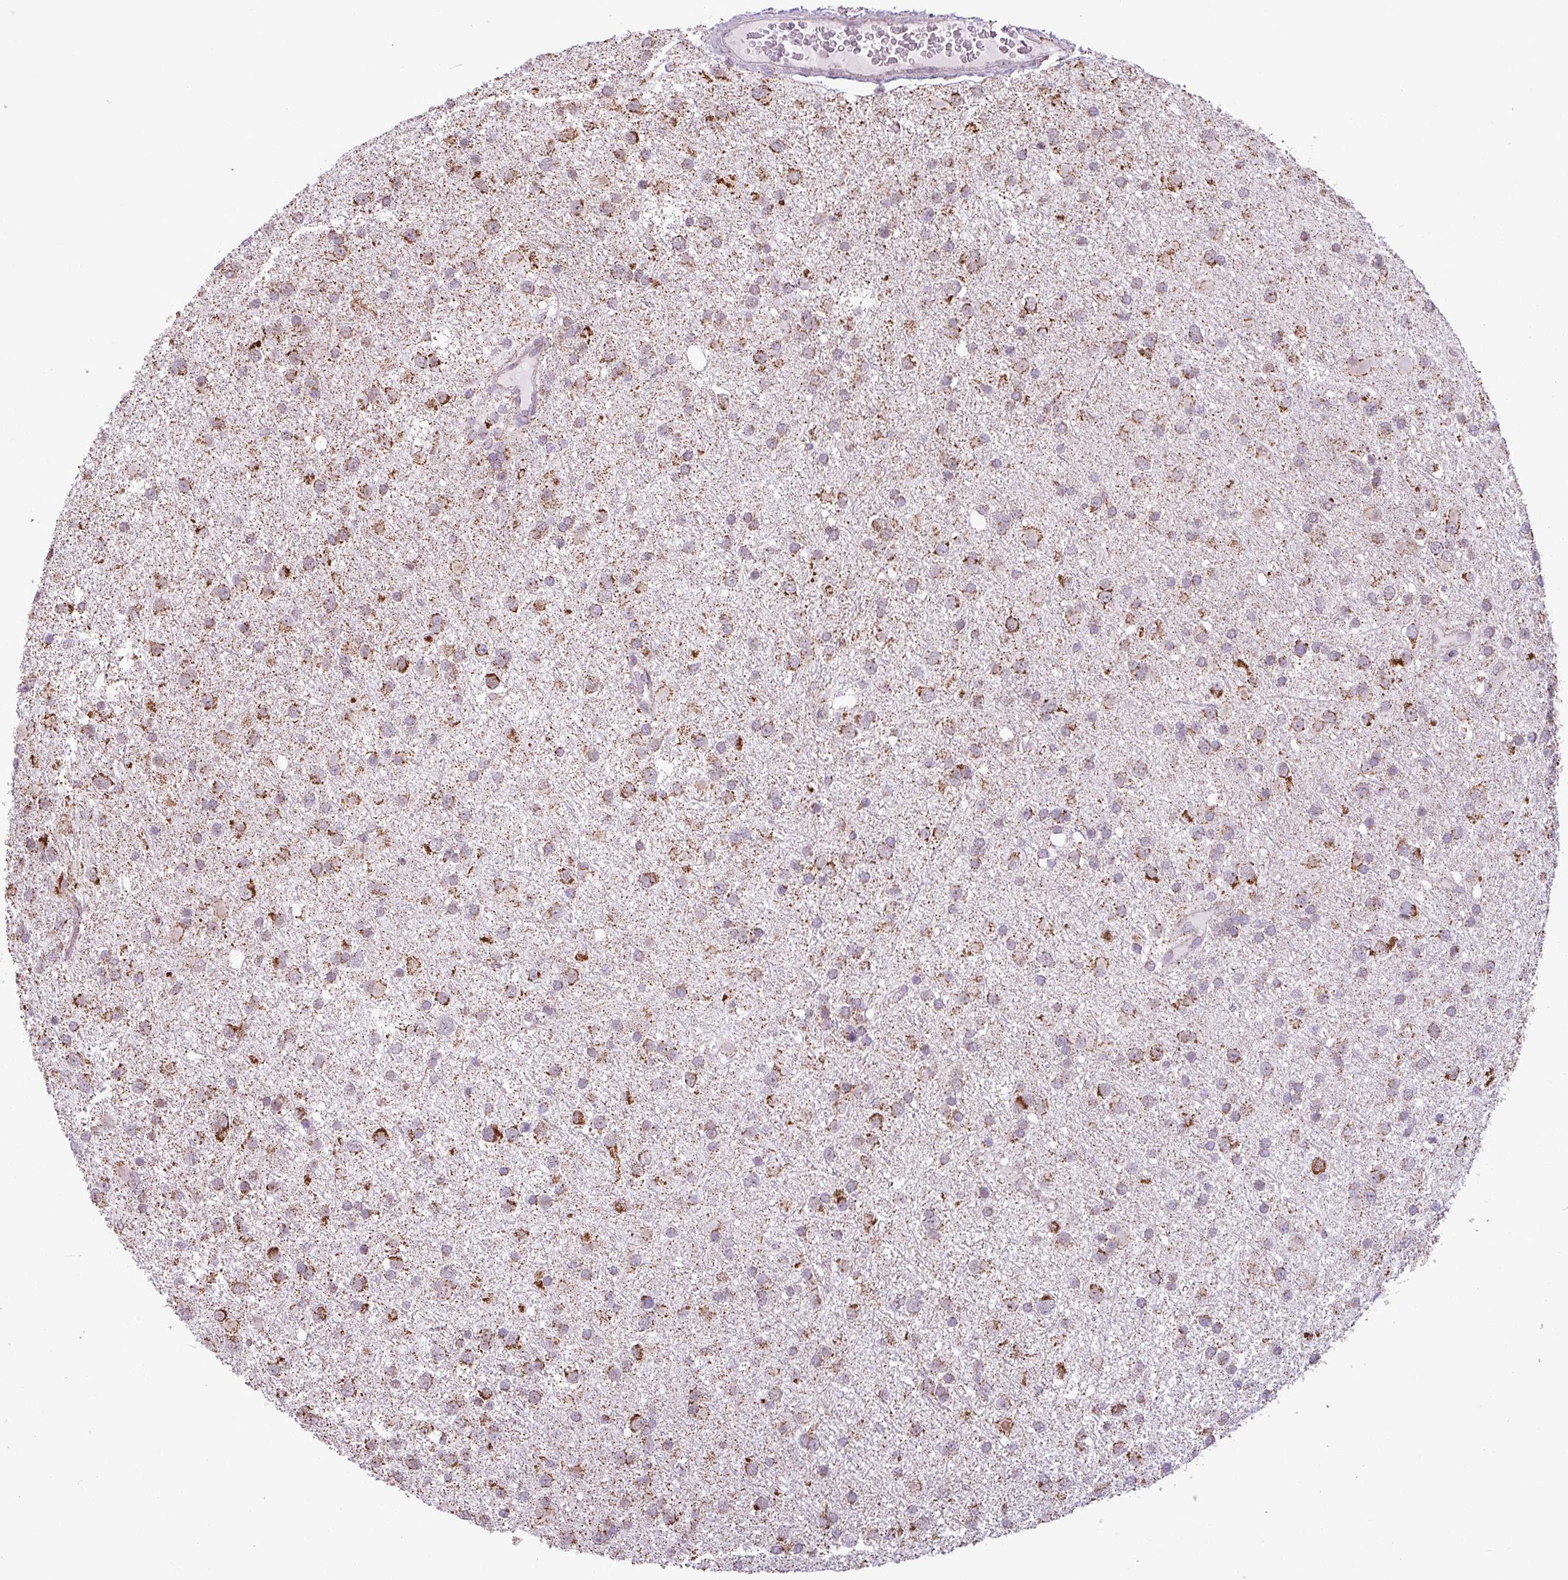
{"staining": {"intensity": "strong", "quantity": ">75%", "location": "cytoplasmic/membranous"}, "tissue": "glioma", "cell_type": "Tumor cells", "image_type": "cancer", "snomed": [{"axis": "morphology", "description": "Glioma, malignant, Low grade"}, {"axis": "topography", "description": "Brain"}], "caption": "Protein staining reveals strong cytoplasmic/membranous positivity in approximately >75% of tumor cells in malignant glioma (low-grade).", "gene": "ALG8", "patient": {"sex": "female", "age": 32}}